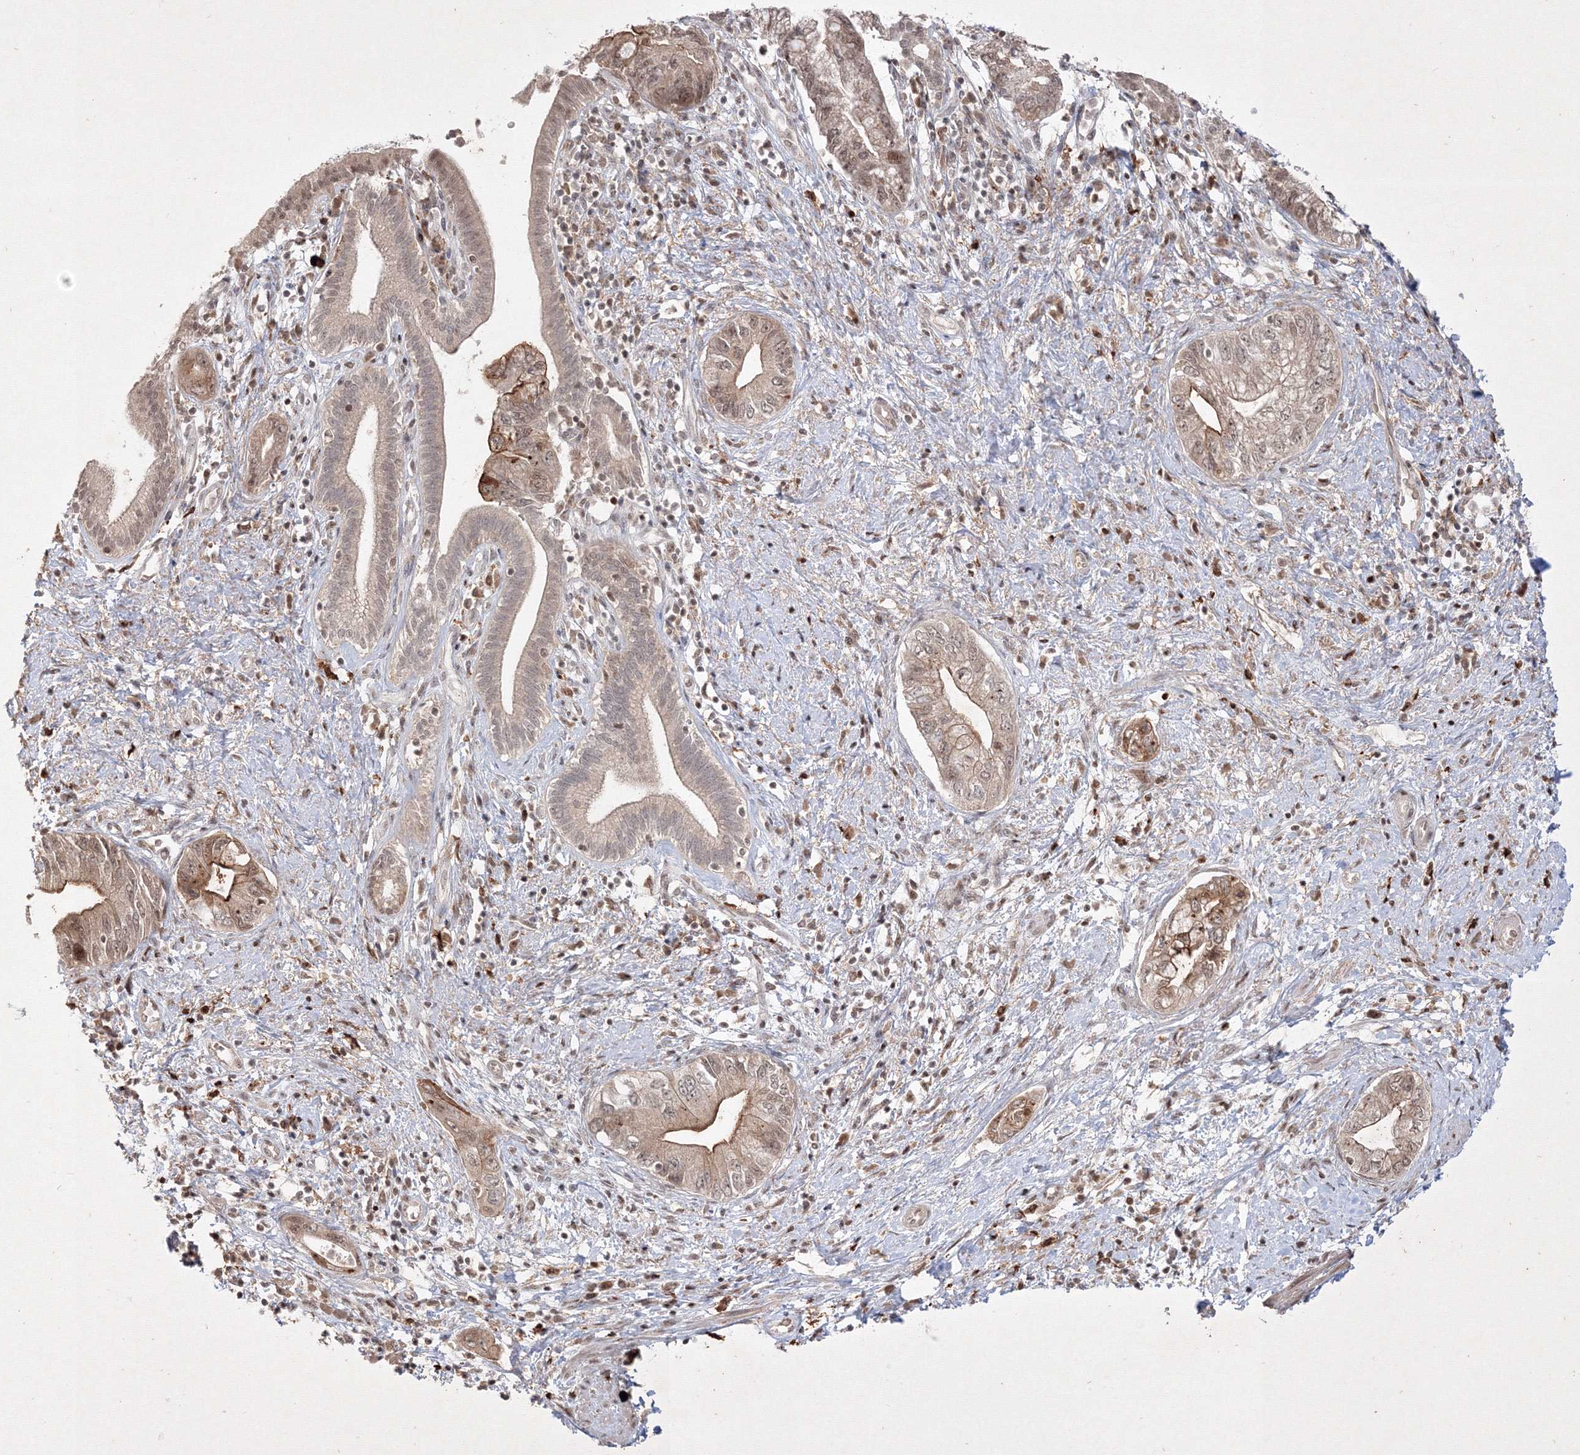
{"staining": {"intensity": "weak", "quantity": ">75%", "location": "cytoplasmic/membranous"}, "tissue": "pancreatic cancer", "cell_type": "Tumor cells", "image_type": "cancer", "snomed": [{"axis": "morphology", "description": "Adenocarcinoma, NOS"}, {"axis": "topography", "description": "Pancreas"}], "caption": "Immunohistochemical staining of pancreatic cancer exhibits low levels of weak cytoplasmic/membranous expression in about >75% of tumor cells.", "gene": "TAB1", "patient": {"sex": "female", "age": 73}}